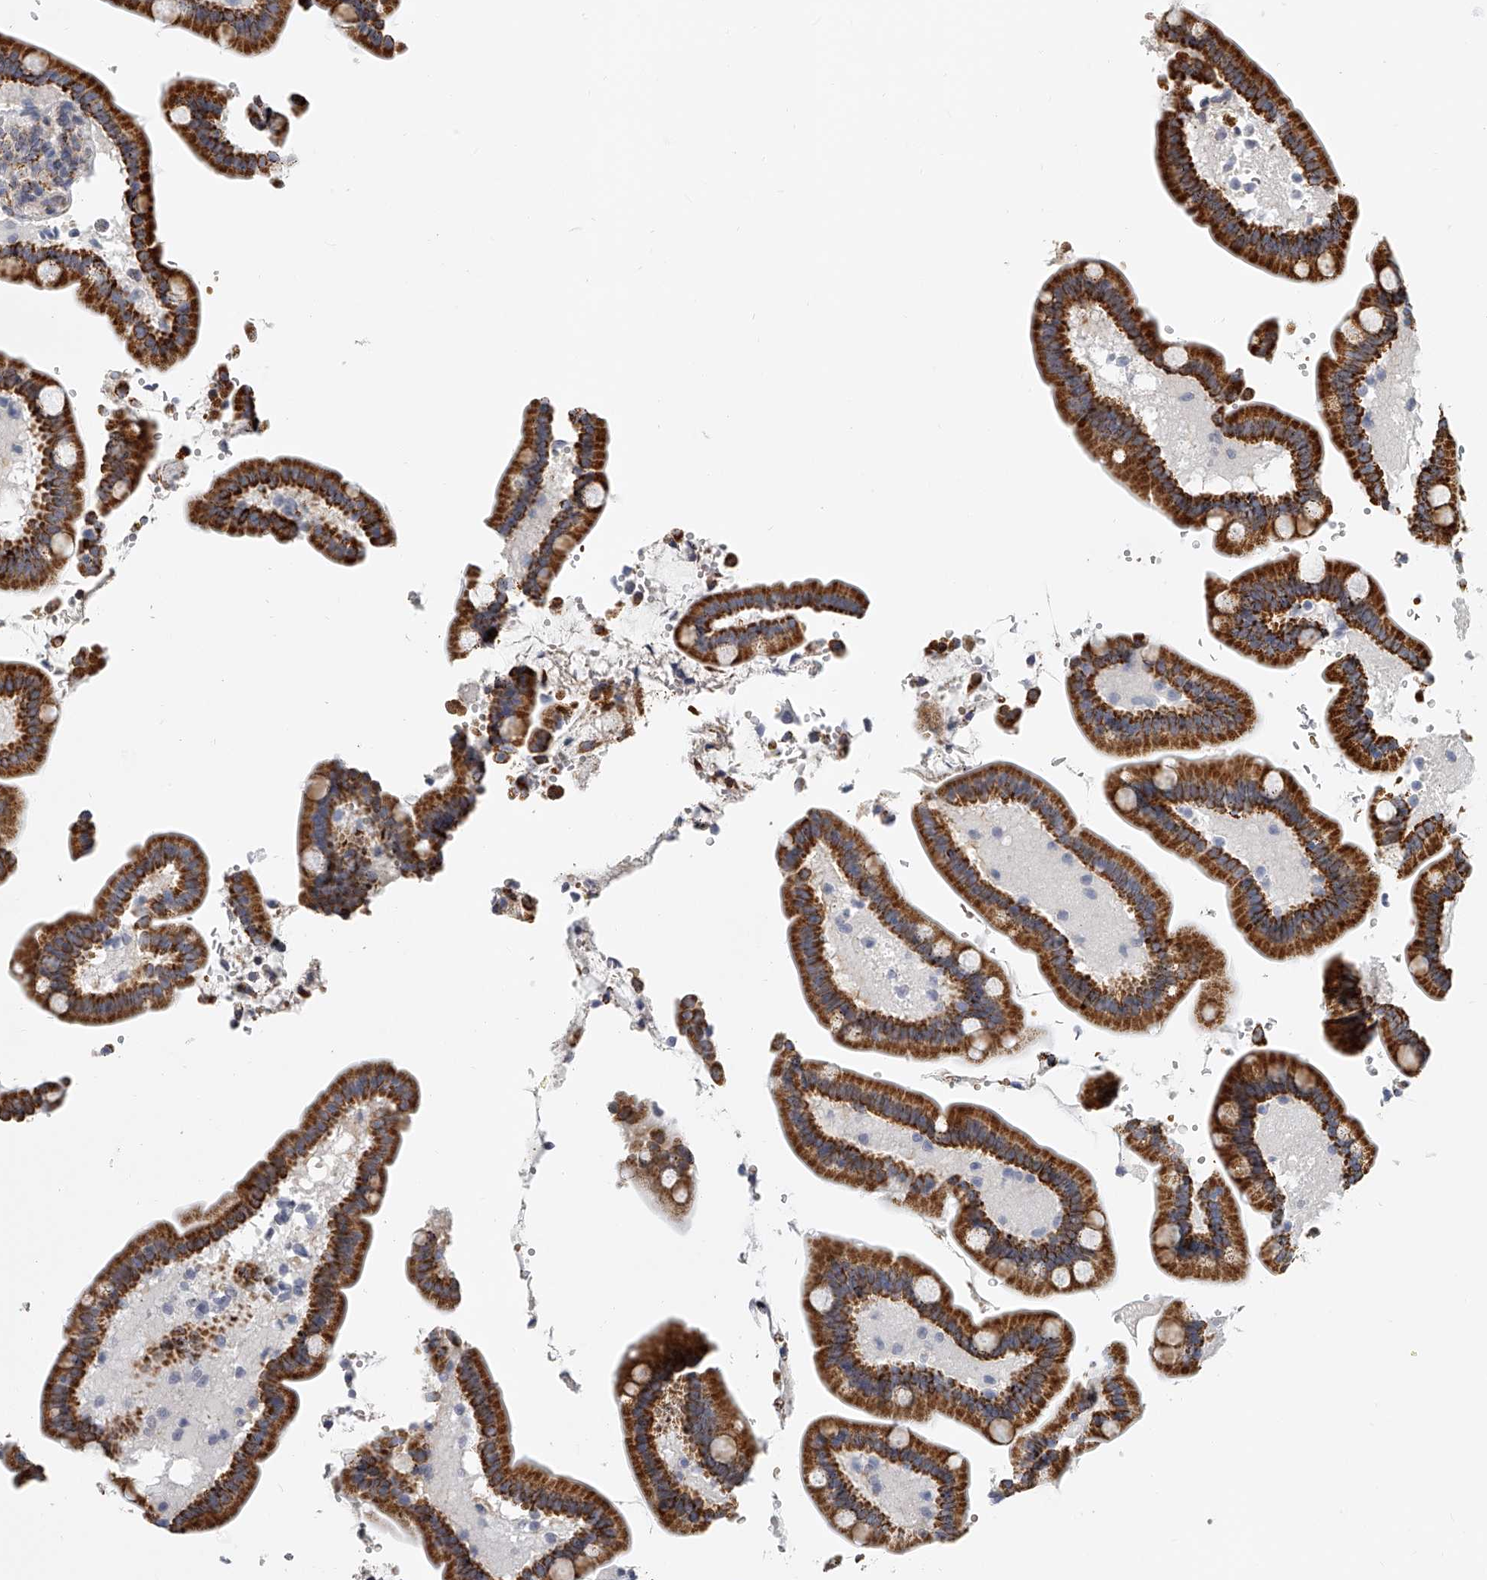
{"staining": {"intensity": "negative", "quantity": "none", "location": "none"}, "tissue": "colon", "cell_type": "Endothelial cells", "image_type": "normal", "snomed": [{"axis": "morphology", "description": "Normal tissue, NOS"}, {"axis": "topography", "description": "Smooth muscle"}, {"axis": "topography", "description": "Colon"}], "caption": "Colon was stained to show a protein in brown. There is no significant staining in endothelial cells. (Stains: DAB (3,3'-diaminobenzidine) immunohistochemistry with hematoxylin counter stain, Microscopy: brightfield microscopy at high magnification).", "gene": "KLHL7", "patient": {"sex": "male", "age": 73}}